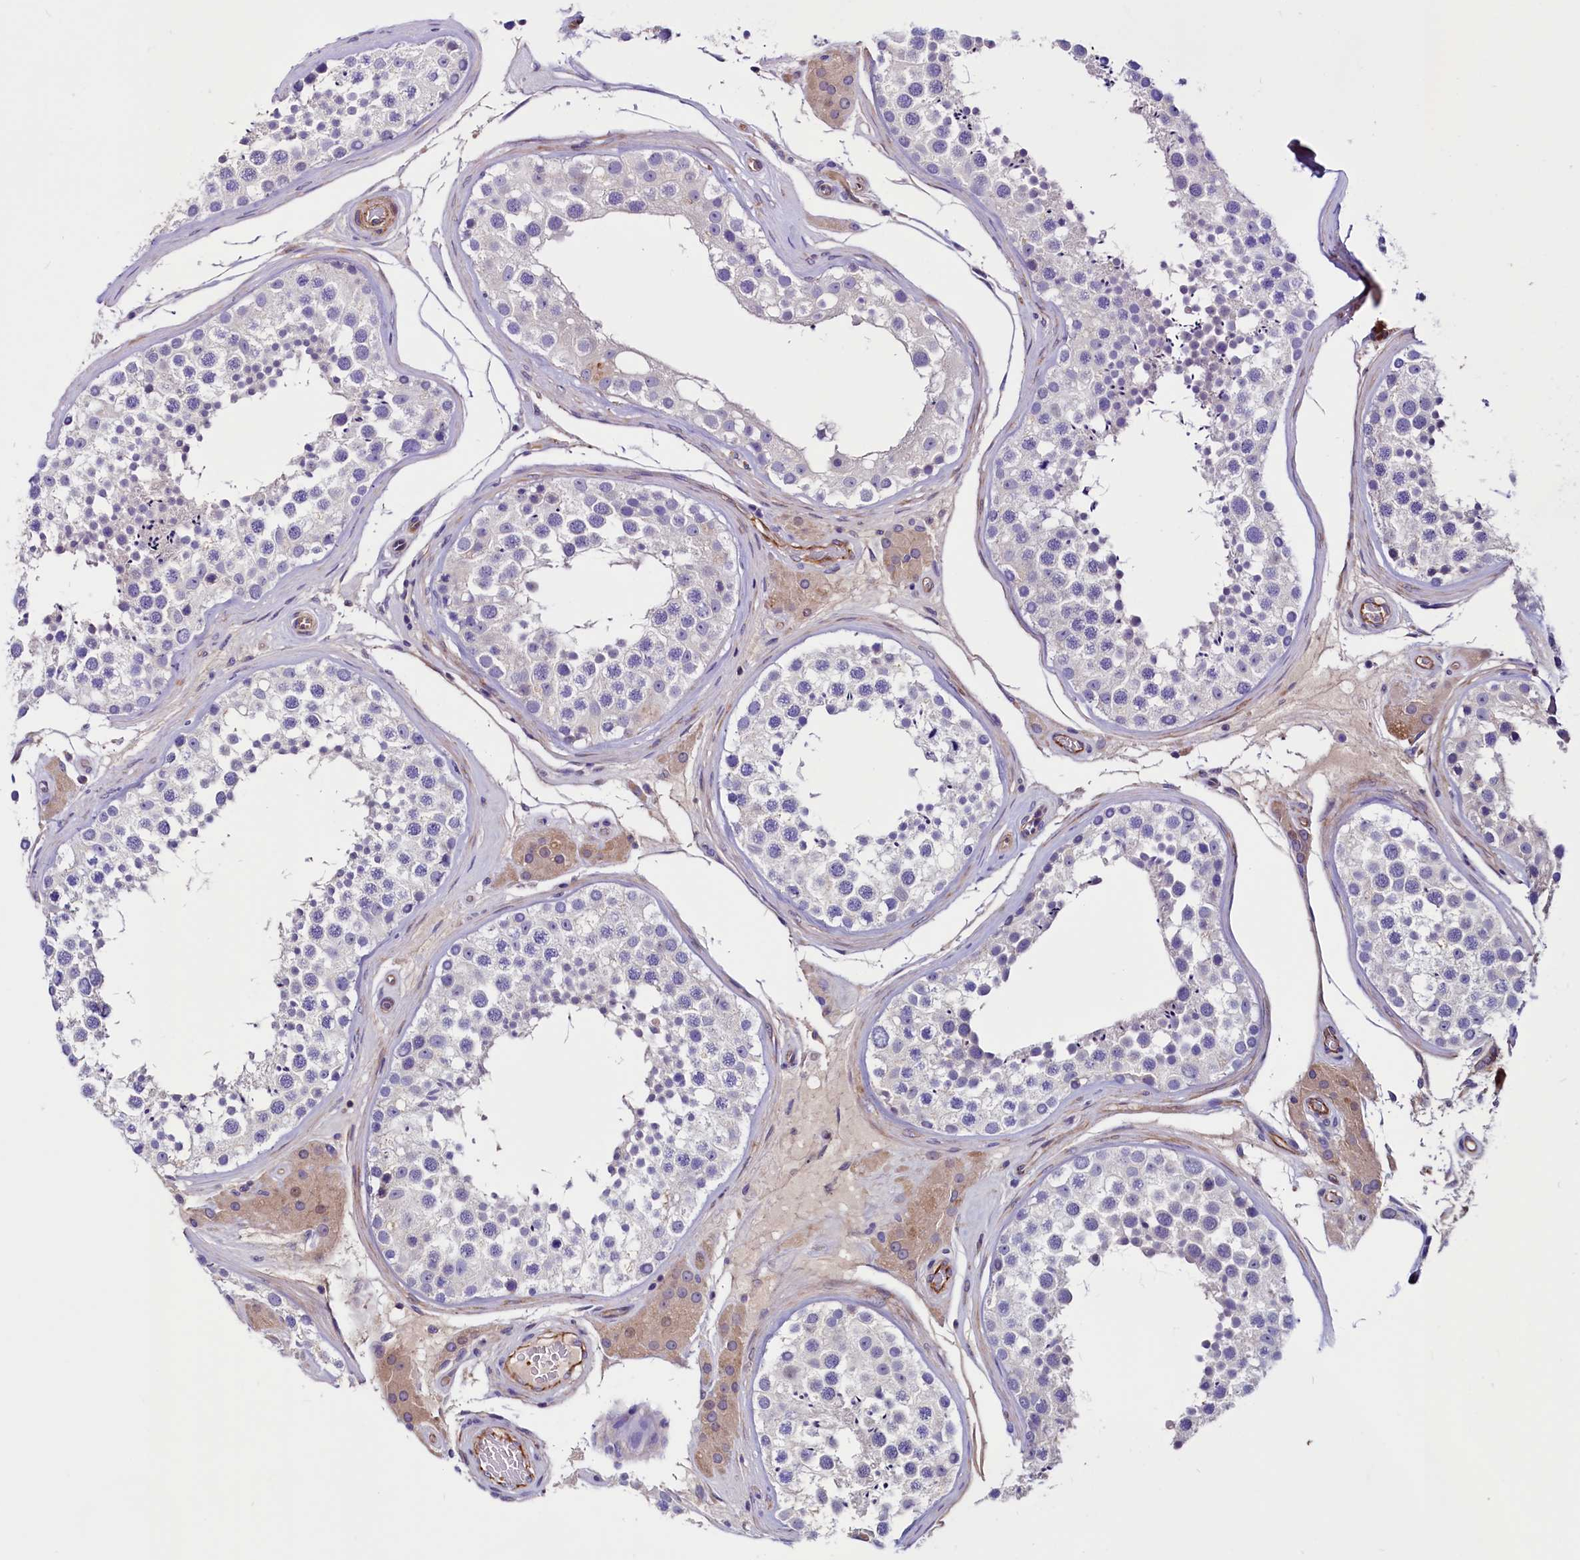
{"staining": {"intensity": "negative", "quantity": "none", "location": "none"}, "tissue": "testis", "cell_type": "Cells in seminiferous ducts", "image_type": "normal", "snomed": [{"axis": "morphology", "description": "Normal tissue, NOS"}, {"axis": "topography", "description": "Testis"}], "caption": "Human testis stained for a protein using immunohistochemistry demonstrates no positivity in cells in seminiferous ducts.", "gene": "ZNF749", "patient": {"sex": "male", "age": 46}}